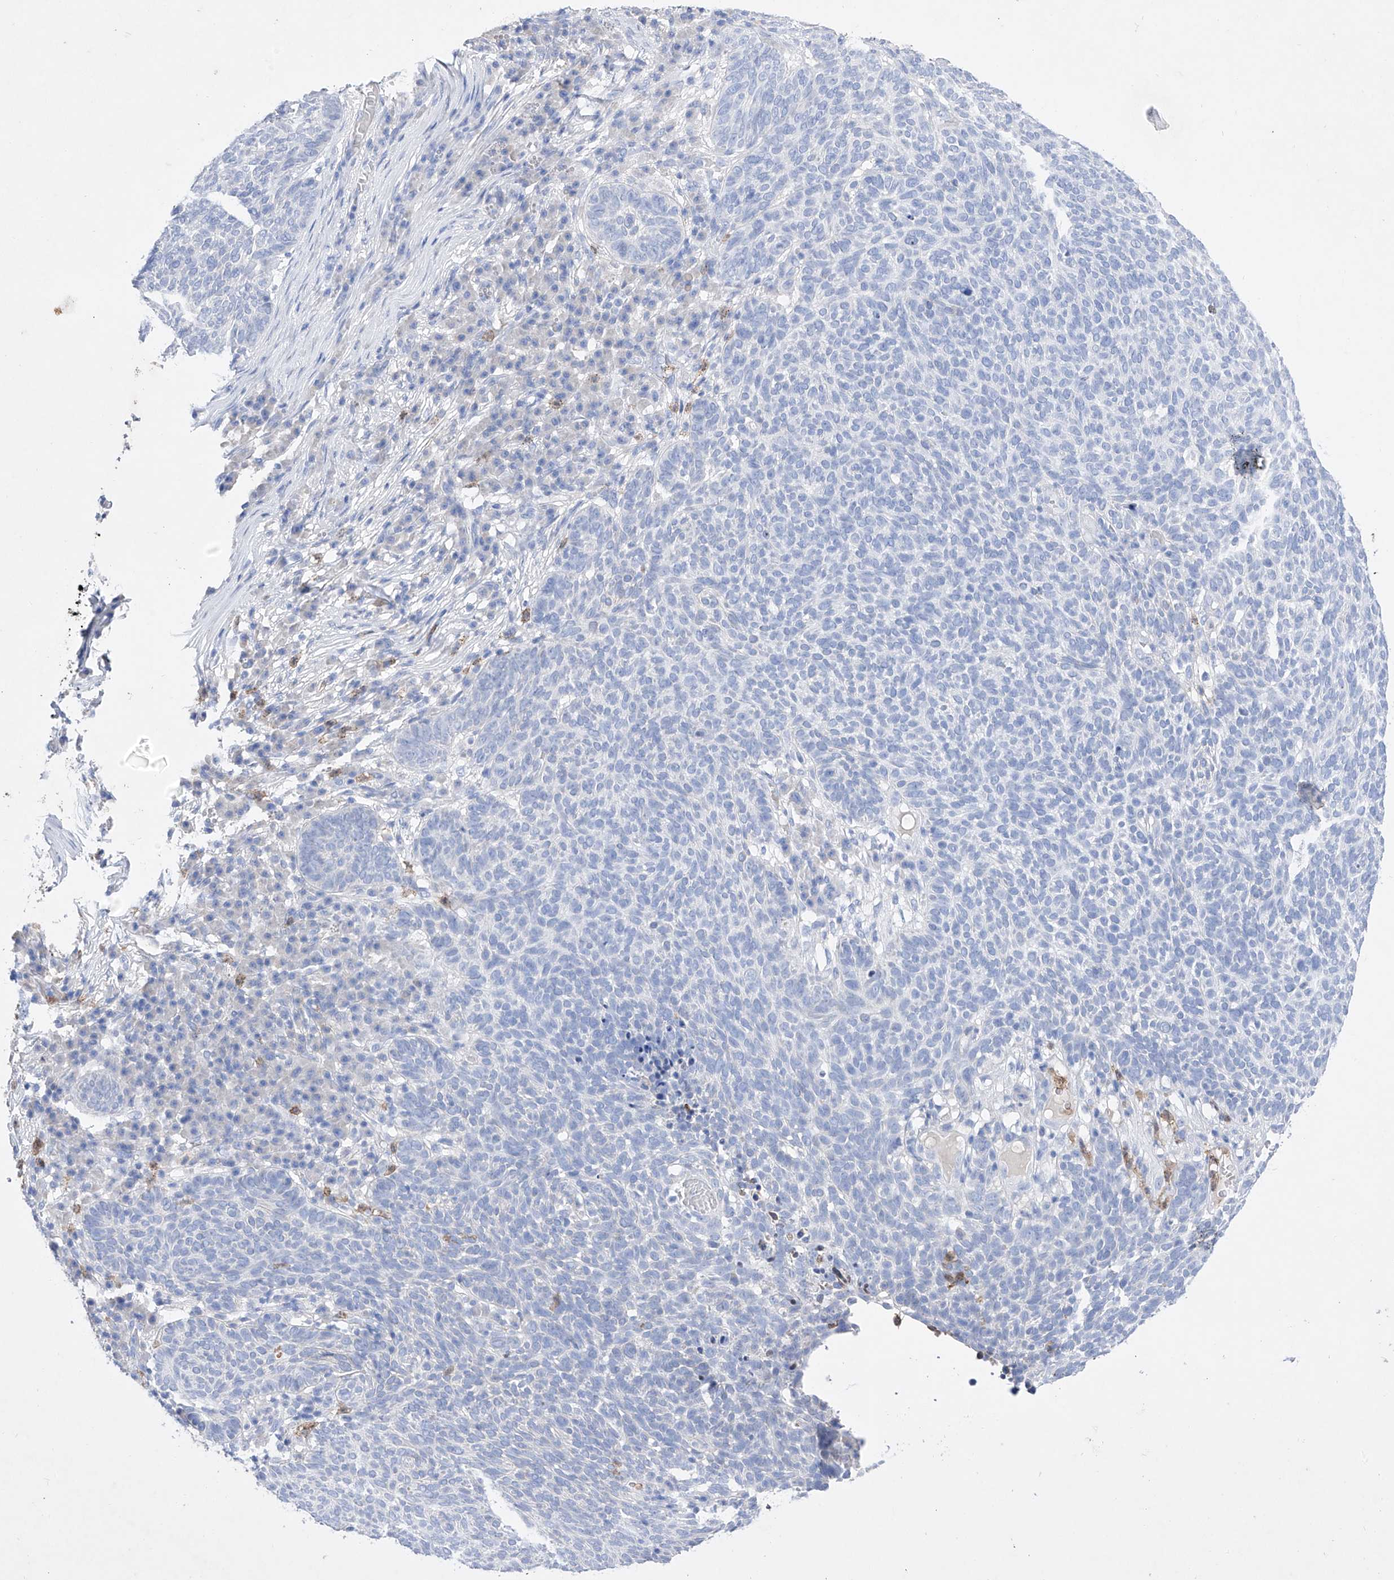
{"staining": {"intensity": "negative", "quantity": "none", "location": "none"}, "tissue": "skin cancer", "cell_type": "Tumor cells", "image_type": "cancer", "snomed": [{"axis": "morphology", "description": "Squamous cell carcinoma, NOS"}, {"axis": "topography", "description": "Skin"}], "caption": "This is an immunohistochemistry image of skin cancer (squamous cell carcinoma). There is no positivity in tumor cells.", "gene": "TM7SF2", "patient": {"sex": "female", "age": 90}}